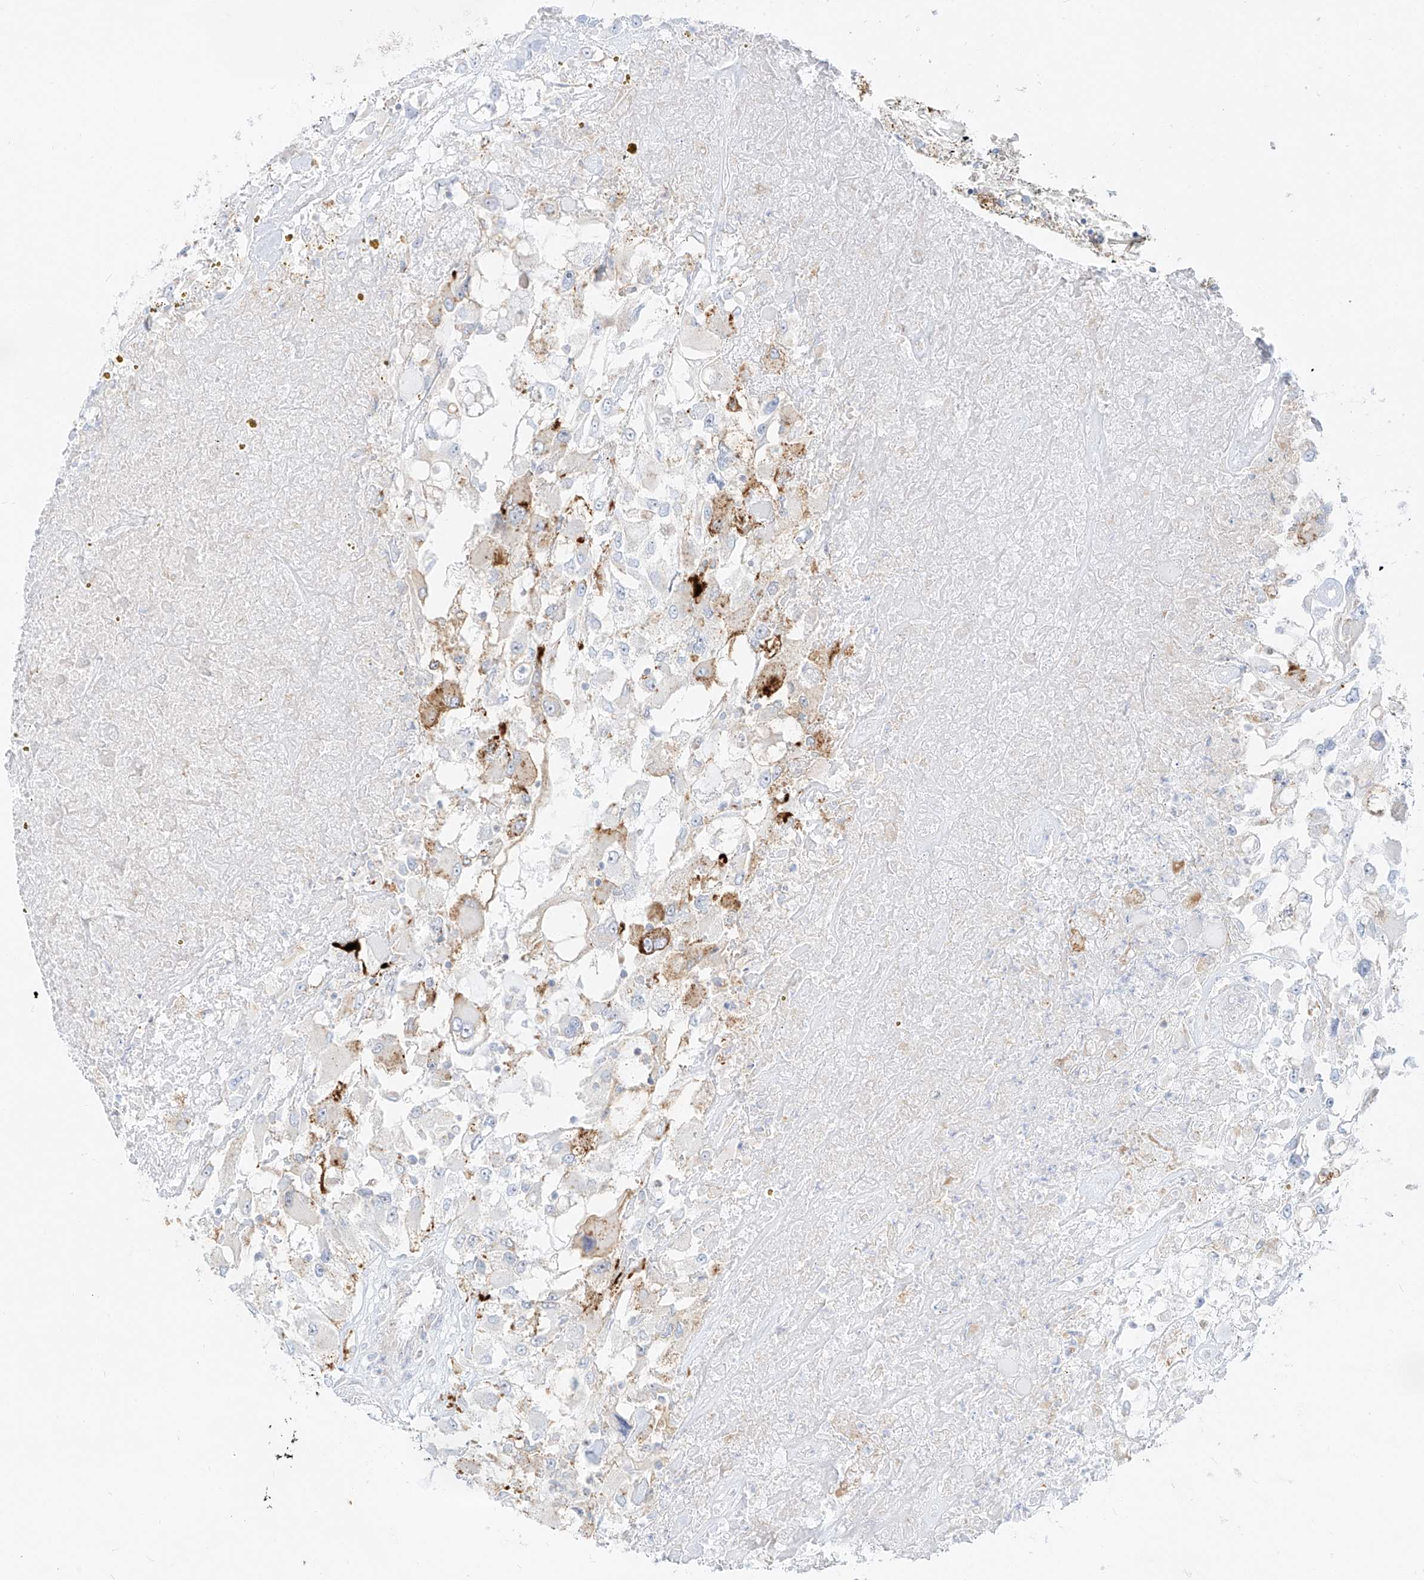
{"staining": {"intensity": "moderate", "quantity": "<25%", "location": "cytoplasmic/membranous"}, "tissue": "renal cancer", "cell_type": "Tumor cells", "image_type": "cancer", "snomed": [{"axis": "morphology", "description": "Adenocarcinoma, NOS"}, {"axis": "topography", "description": "Kidney"}], "caption": "Protein expression by immunohistochemistry reveals moderate cytoplasmic/membranous expression in about <25% of tumor cells in renal adenocarcinoma.", "gene": "SLC35F6", "patient": {"sex": "female", "age": 52}}